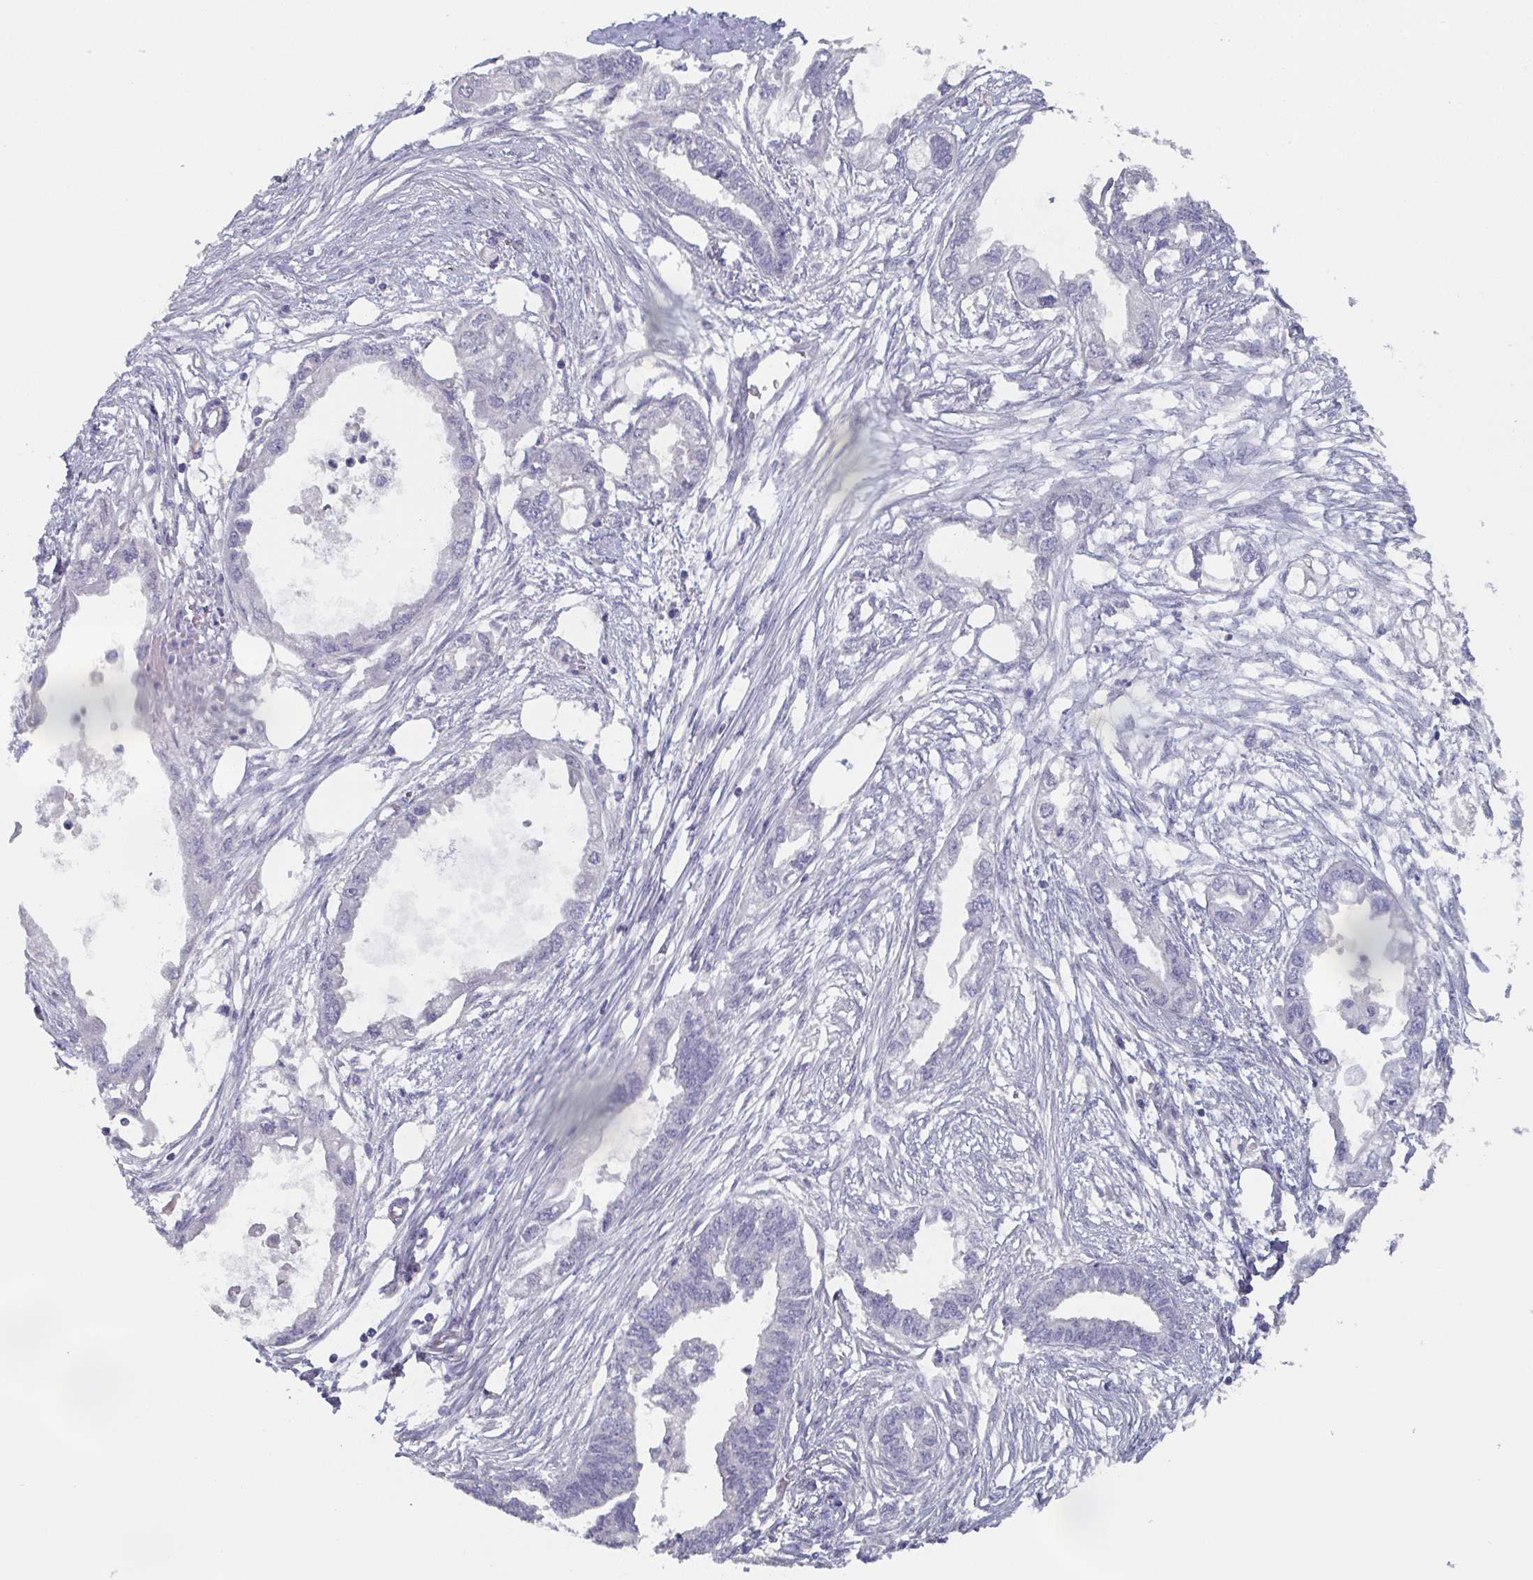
{"staining": {"intensity": "negative", "quantity": "none", "location": "none"}, "tissue": "endometrial cancer", "cell_type": "Tumor cells", "image_type": "cancer", "snomed": [{"axis": "morphology", "description": "Adenocarcinoma, NOS"}, {"axis": "morphology", "description": "Adenocarcinoma, metastatic, NOS"}, {"axis": "topography", "description": "Adipose tissue"}, {"axis": "topography", "description": "Endometrium"}], "caption": "An immunohistochemistry image of endometrial cancer is shown. There is no staining in tumor cells of endometrial cancer.", "gene": "DYDC2", "patient": {"sex": "female", "age": 67}}